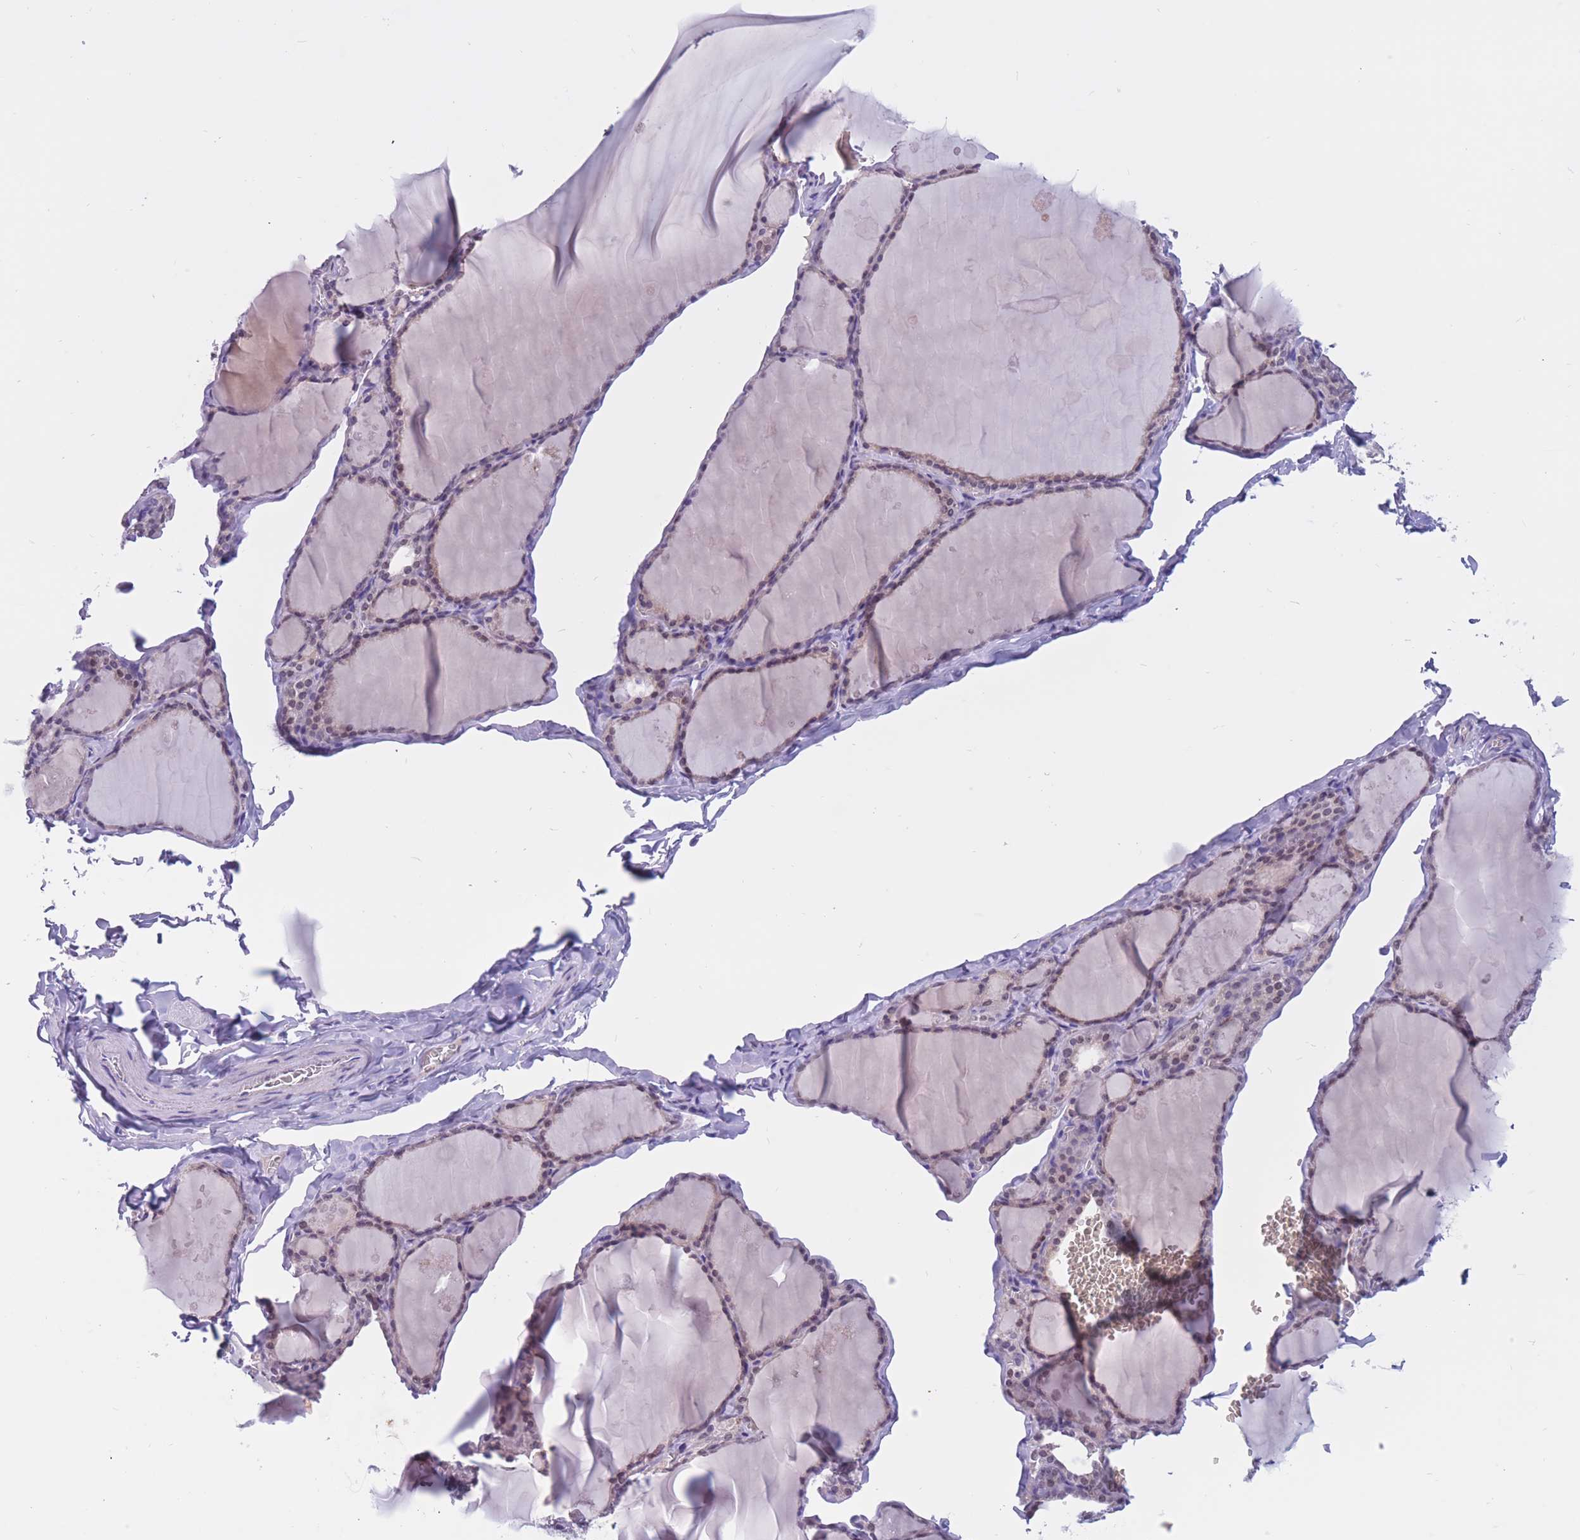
{"staining": {"intensity": "weak", "quantity": "25%-75%", "location": "nuclear"}, "tissue": "thyroid gland", "cell_type": "Glandular cells", "image_type": "normal", "snomed": [{"axis": "morphology", "description": "Normal tissue, NOS"}, {"axis": "topography", "description": "Thyroid gland"}], "caption": "A low amount of weak nuclear expression is appreciated in about 25%-75% of glandular cells in benign thyroid gland.", "gene": "BOP1", "patient": {"sex": "male", "age": 56}}